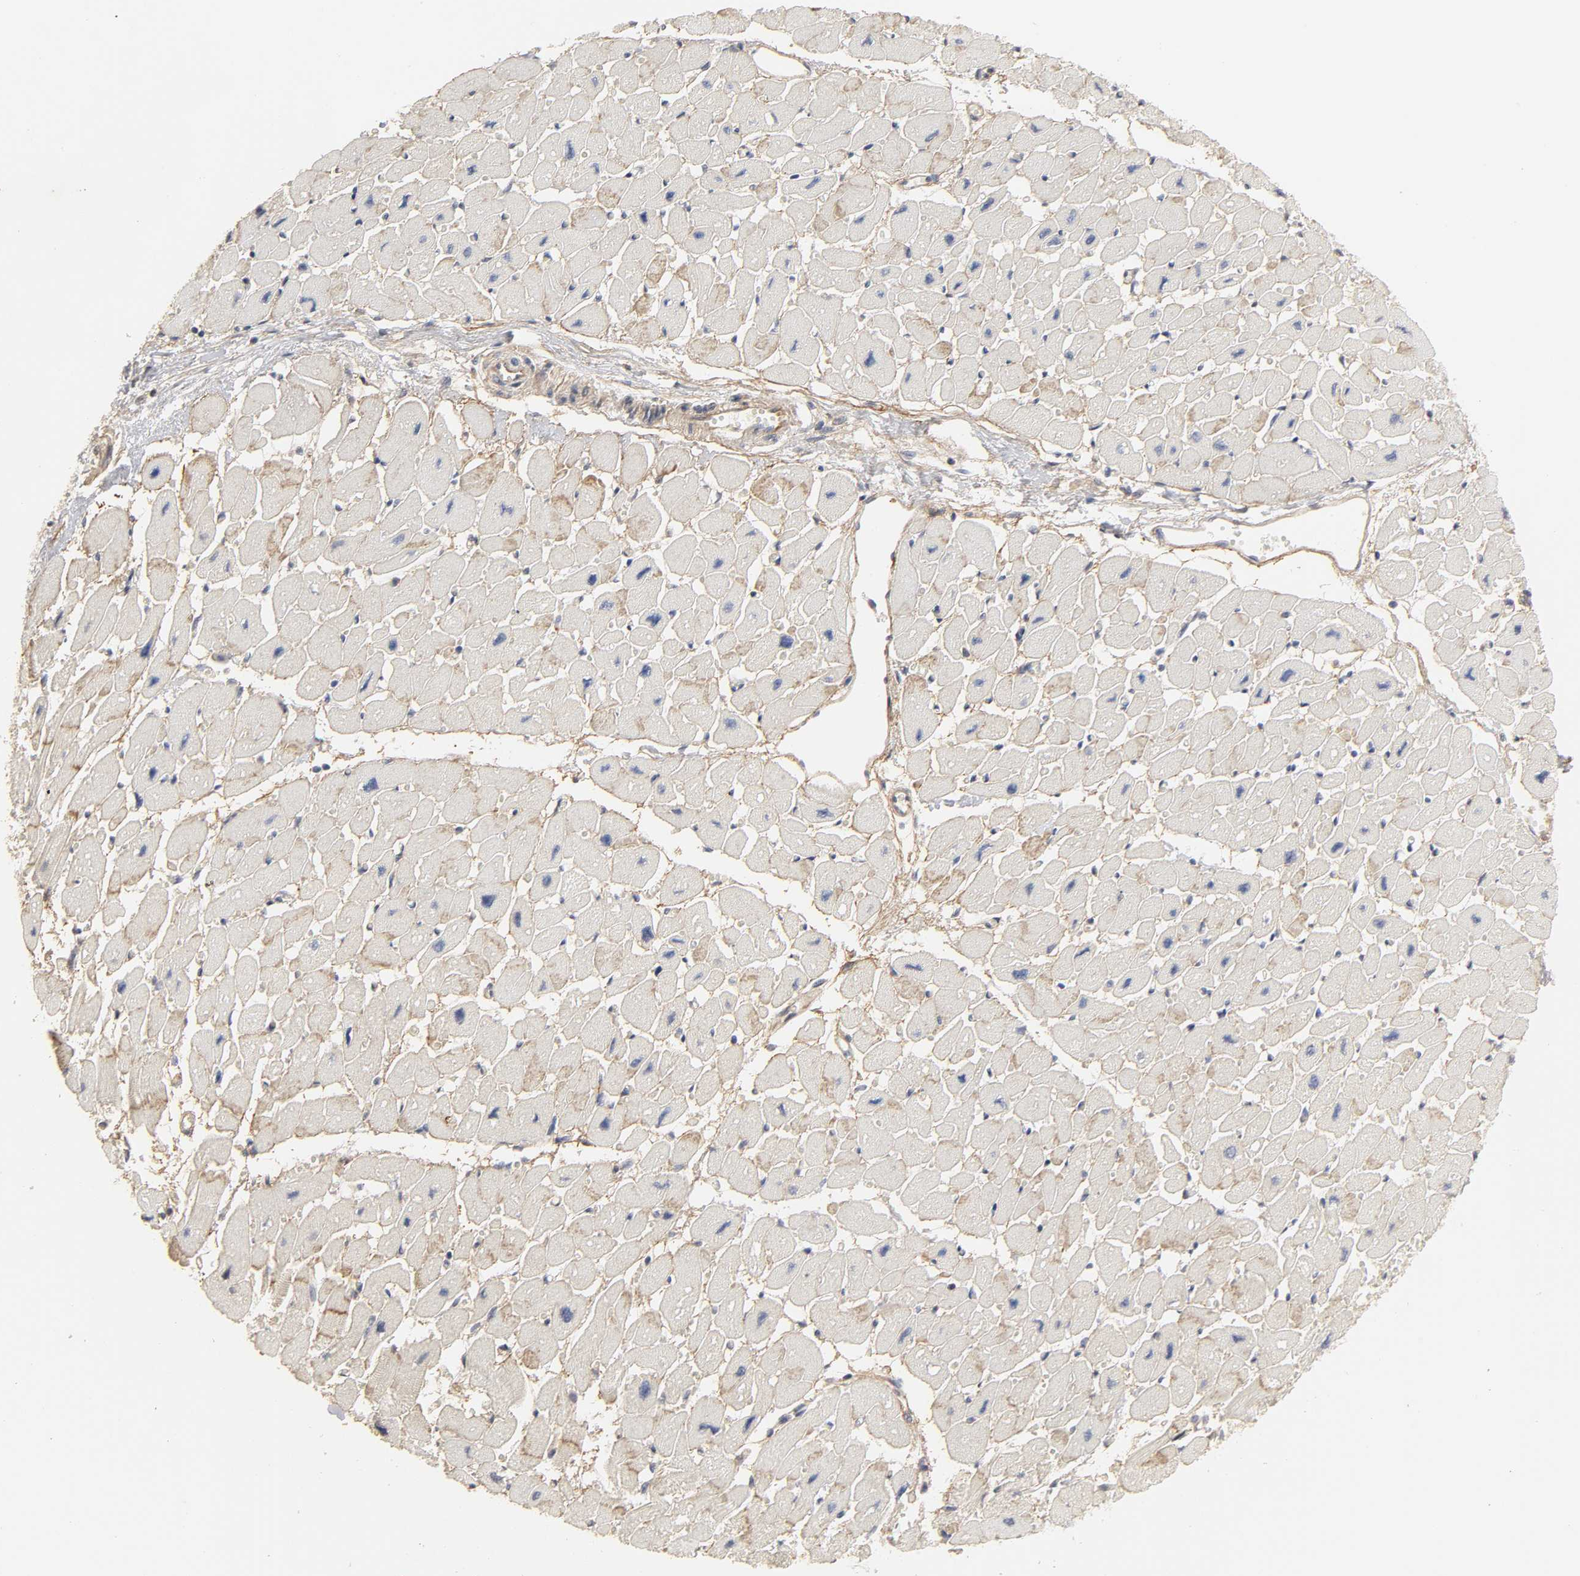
{"staining": {"intensity": "weak", "quantity": "25%-75%", "location": "cytoplasmic/membranous"}, "tissue": "heart muscle", "cell_type": "Cardiomyocytes", "image_type": "normal", "snomed": [{"axis": "morphology", "description": "Normal tissue, NOS"}, {"axis": "topography", "description": "Heart"}], "caption": "An image of heart muscle stained for a protein exhibits weak cytoplasmic/membranous brown staining in cardiomyocytes.", "gene": "SH3GLB1", "patient": {"sex": "female", "age": 54}}